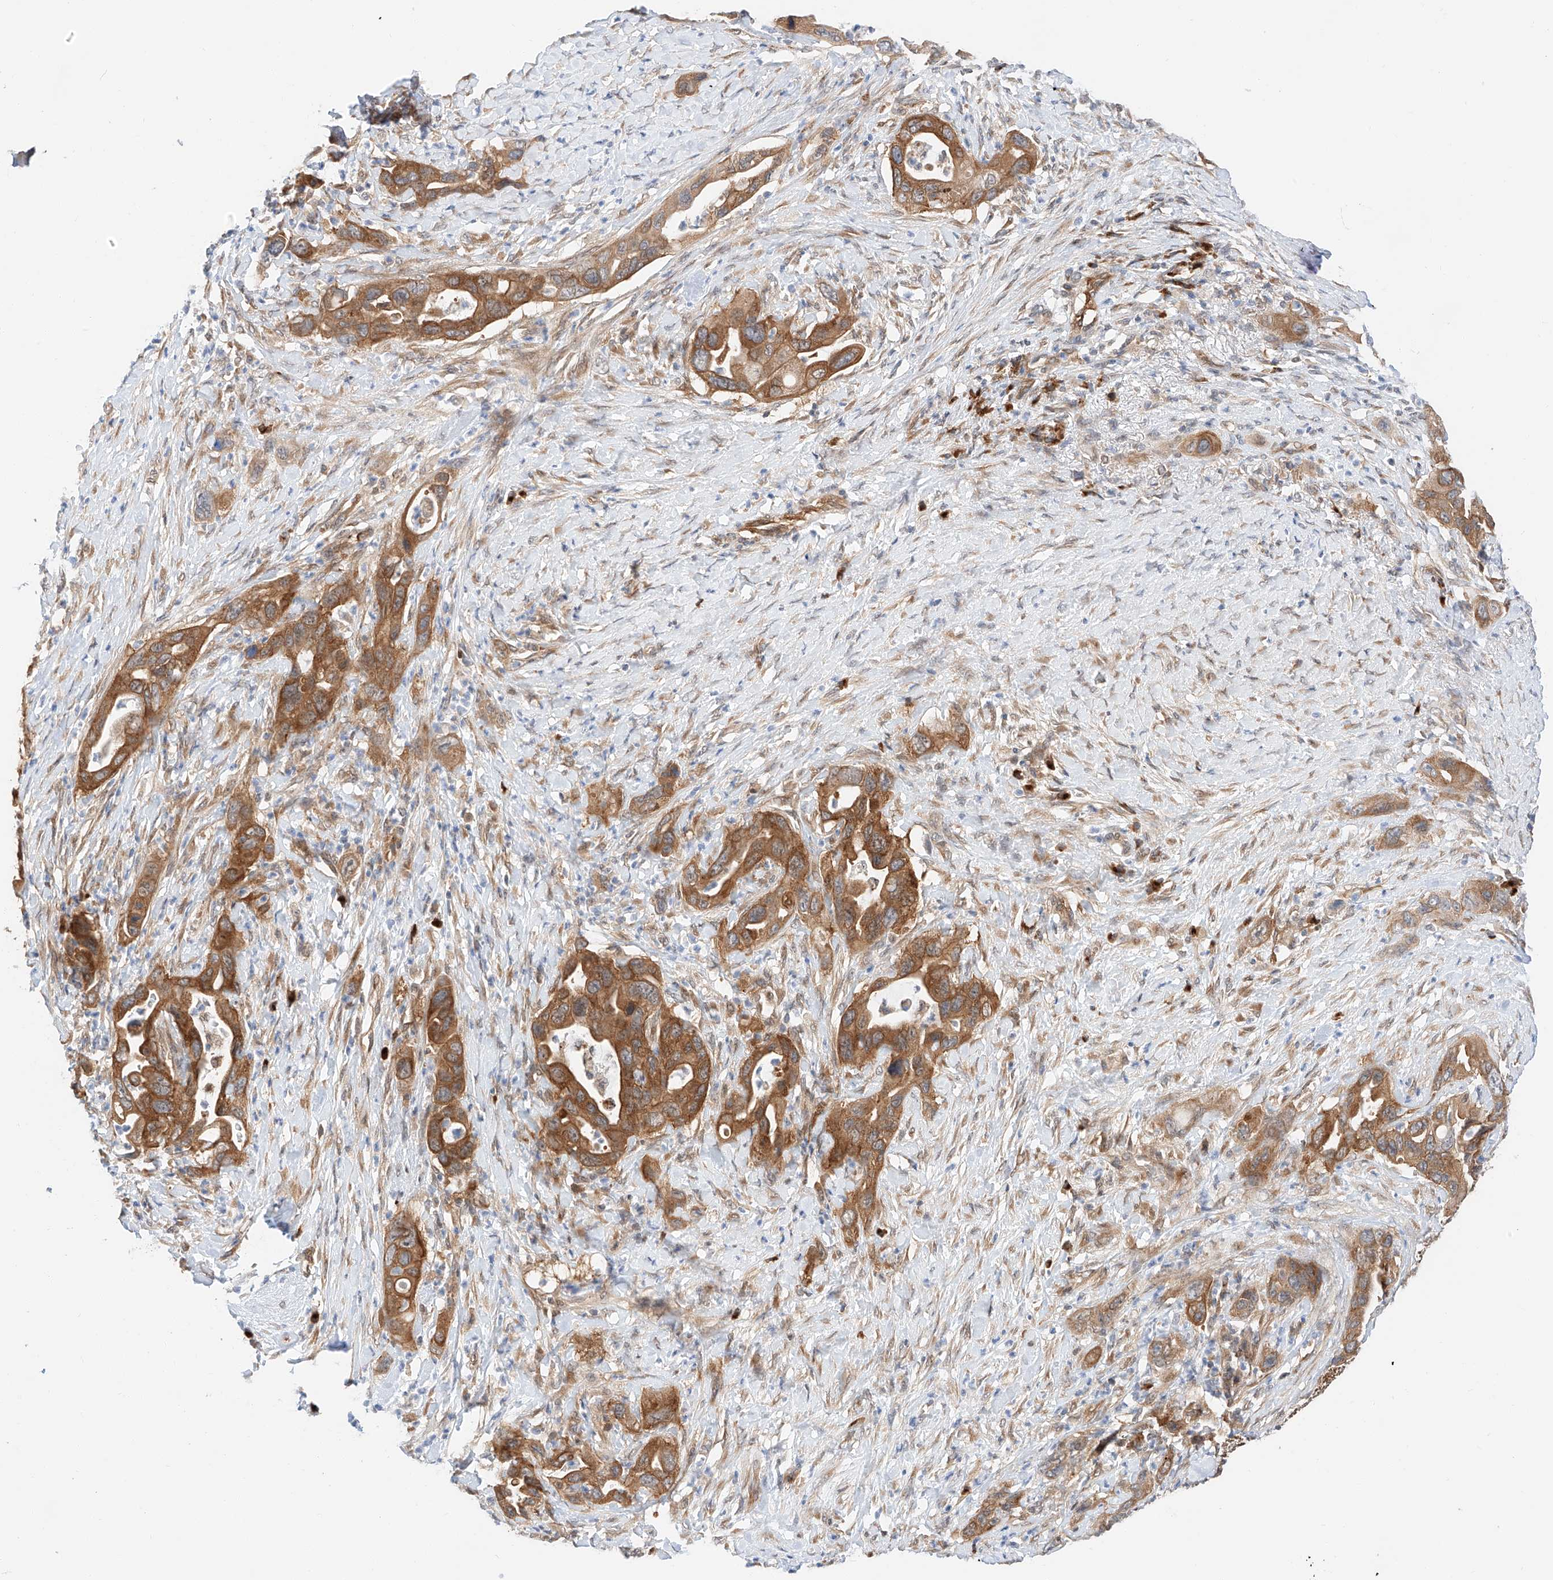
{"staining": {"intensity": "moderate", "quantity": ">75%", "location": "cytoplasmic/membranous"}, "tissue": "pancreatic cancer", "cell_type": "Tumor cells", "image_type": "cancer", "snomed": [{"axis": "morphology", "description": "Adenocarcinoma, NOS"}, {"axis": "topography", "description": "Pancreas"}], "caption": "Human pancreatic adenocarcinoma stained with a protein marker demonstrates moderate staining in tumor cells.", "gene": "CARMIL1", "patient": {"sex": "female", "age": 71}}